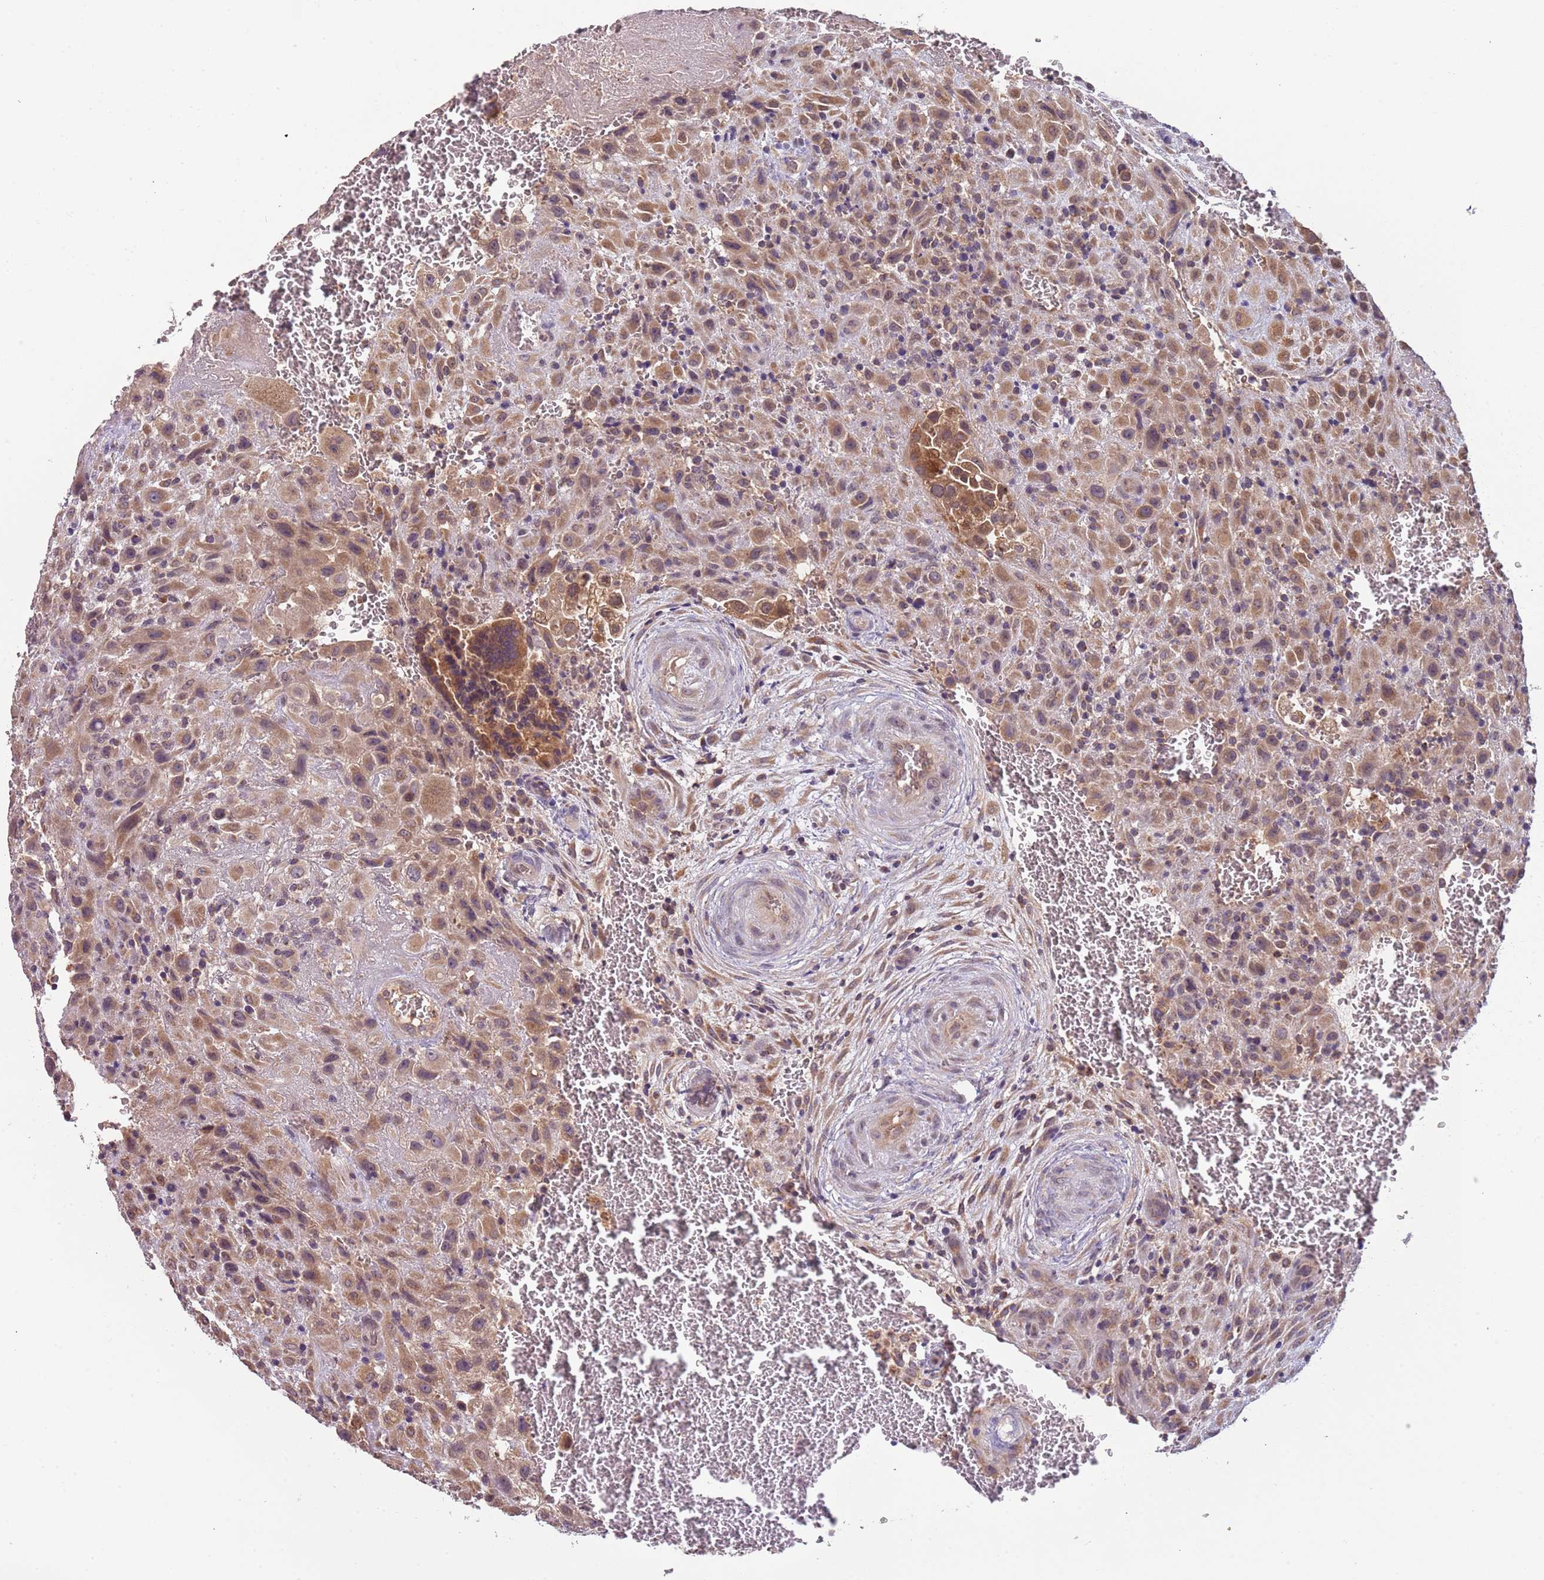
{"staining": {"intensity": "moderate", "quantity": ">75%", "location": "cytoplasmic/membranous"}, "tissue": "placenta", "cell_type": "Decidual cells", "image_type": "normal", "snomed": [{"axis": "morphology", "description": "Normal tissue, NOS"}, {"axis": "topography", "description": "Placenta"}], "caption": "A high-resolution micrograph shows IHC staining of benign placenta, which exhibits moderate cytoplasmic/membranous expression in about >75% of decidual cells. Nuclei are stained in blue.", "gene": "FECH", "patient": {"sex": "female", "age": 35}}